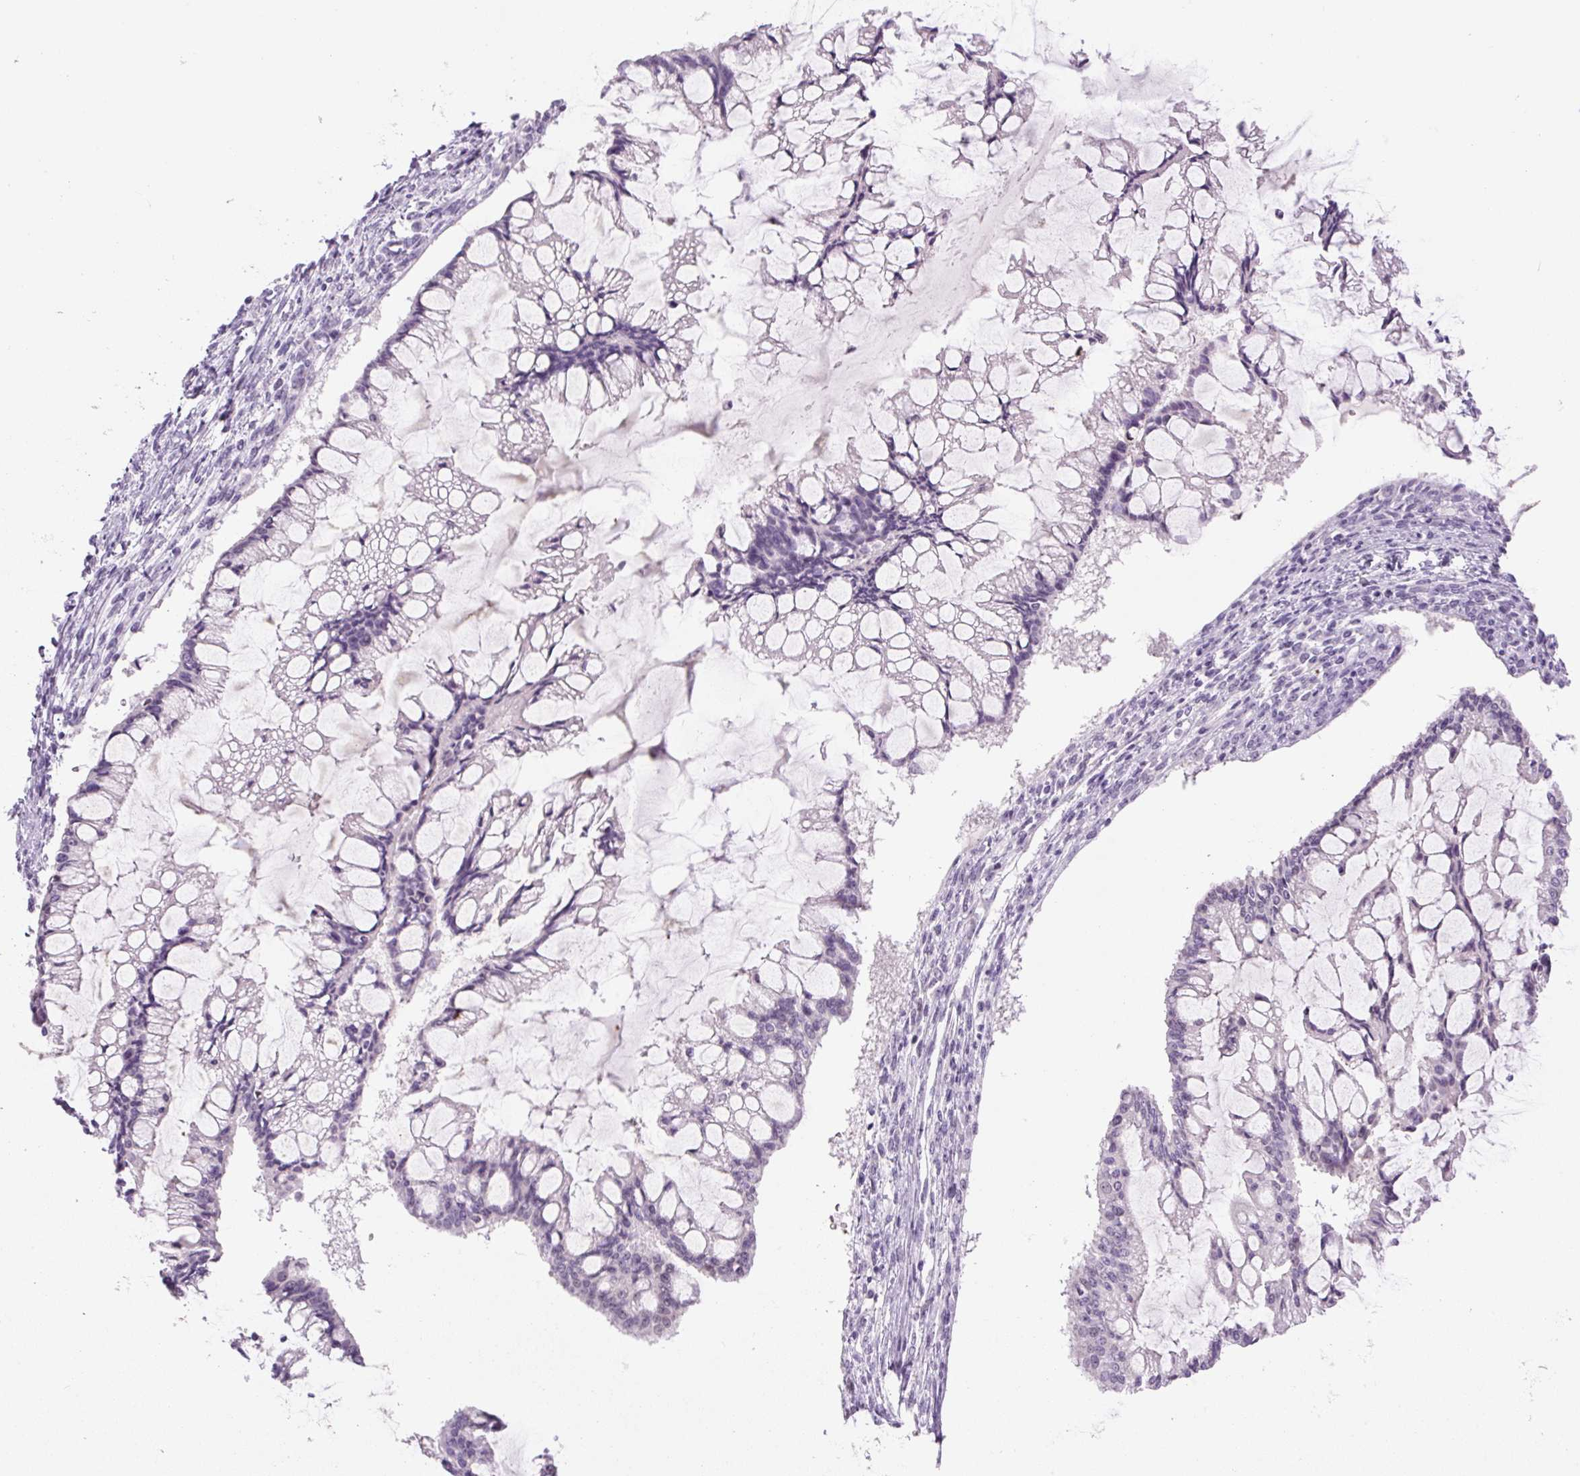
{"staining": {"intensity": "negative", "quantity": "none", "location": "none"}, "tissue": "ovarian cancer", "cell_type": "Tumor cells", "image_type": "cancer", "snomed": [{"axis": "morphology", "description": "Cystadenocarcinoma, mucinous, NOS"}, {"axis": "topography", "description": "Ovary"}], "caption": "Tumor cells are negative for brown protein staining in ovarian cancer (mucinous cystadenocarcinoma).", "gene": "SIX1", "patient": {"sex": "female", "age": 73}}